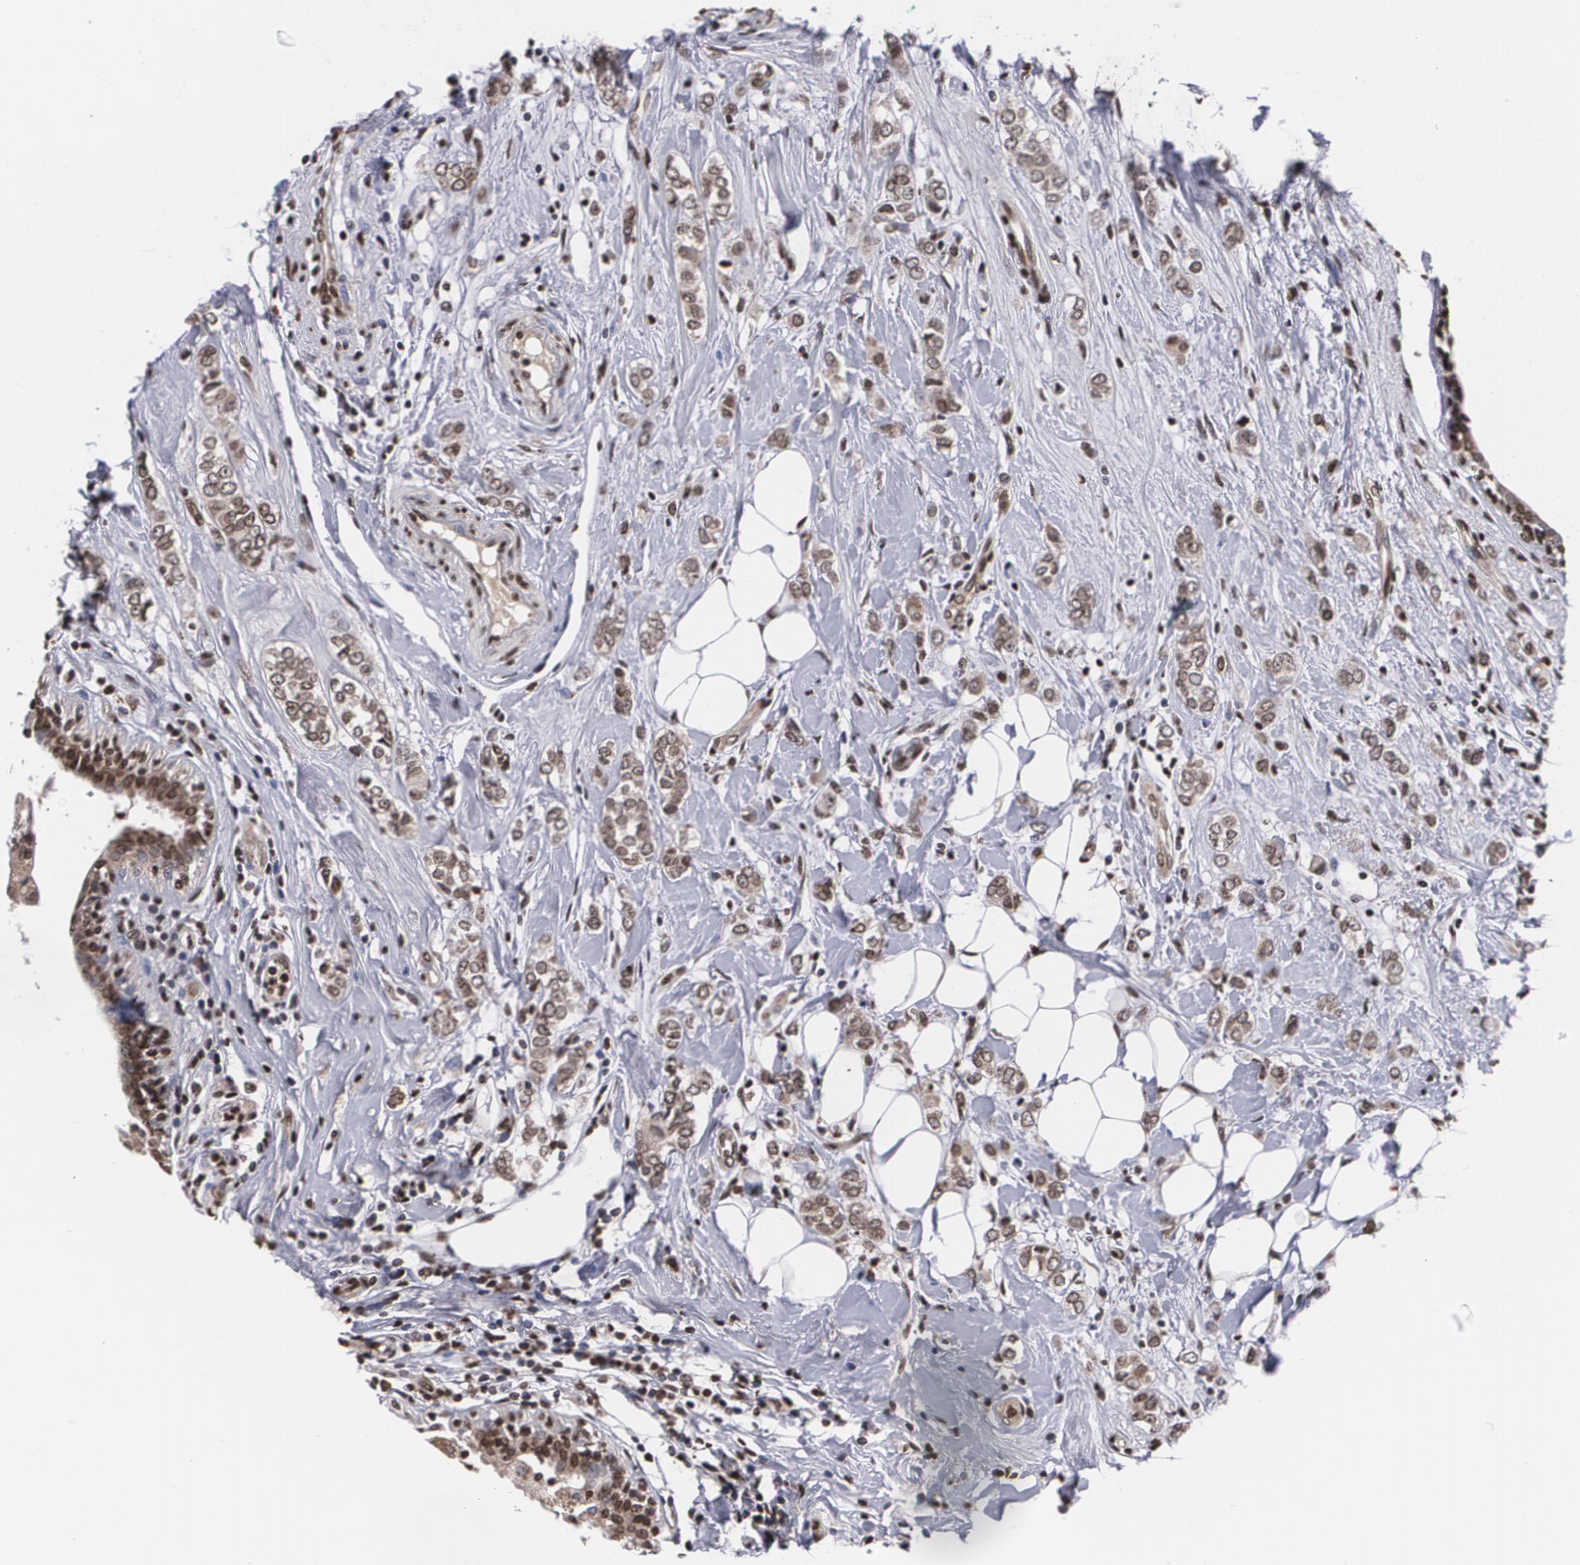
{"staining": {"intensity": "moderate", "quantity": "25%-75%", "location": "cytoplasmic/membranous,nuclear"}, "tissue": "breast cancer", "cell_type": "Tumor cells", "image_type": "cancer", "snomed": [{"axis": "morphology", "description": "Normal tissue, NOS"}, {"axis": "morphology", "description": "Lobular carcinoma"}, {"axis": "topography", "description": "Breast"}], "caption": "Immunohistochemistry (DAB (3,3'-diaminobenzidine)) staining of human breast cancer (lobular carcinoma) displays moderate cytoplasmic/membranous and nuclear protein positivity in about 25%-75% of tumor cells. The protein of interest is shown in brown color, while the nuclei are stained blue.", "gene": "MVP", "patient": {"sex": "female", "age": 47}}